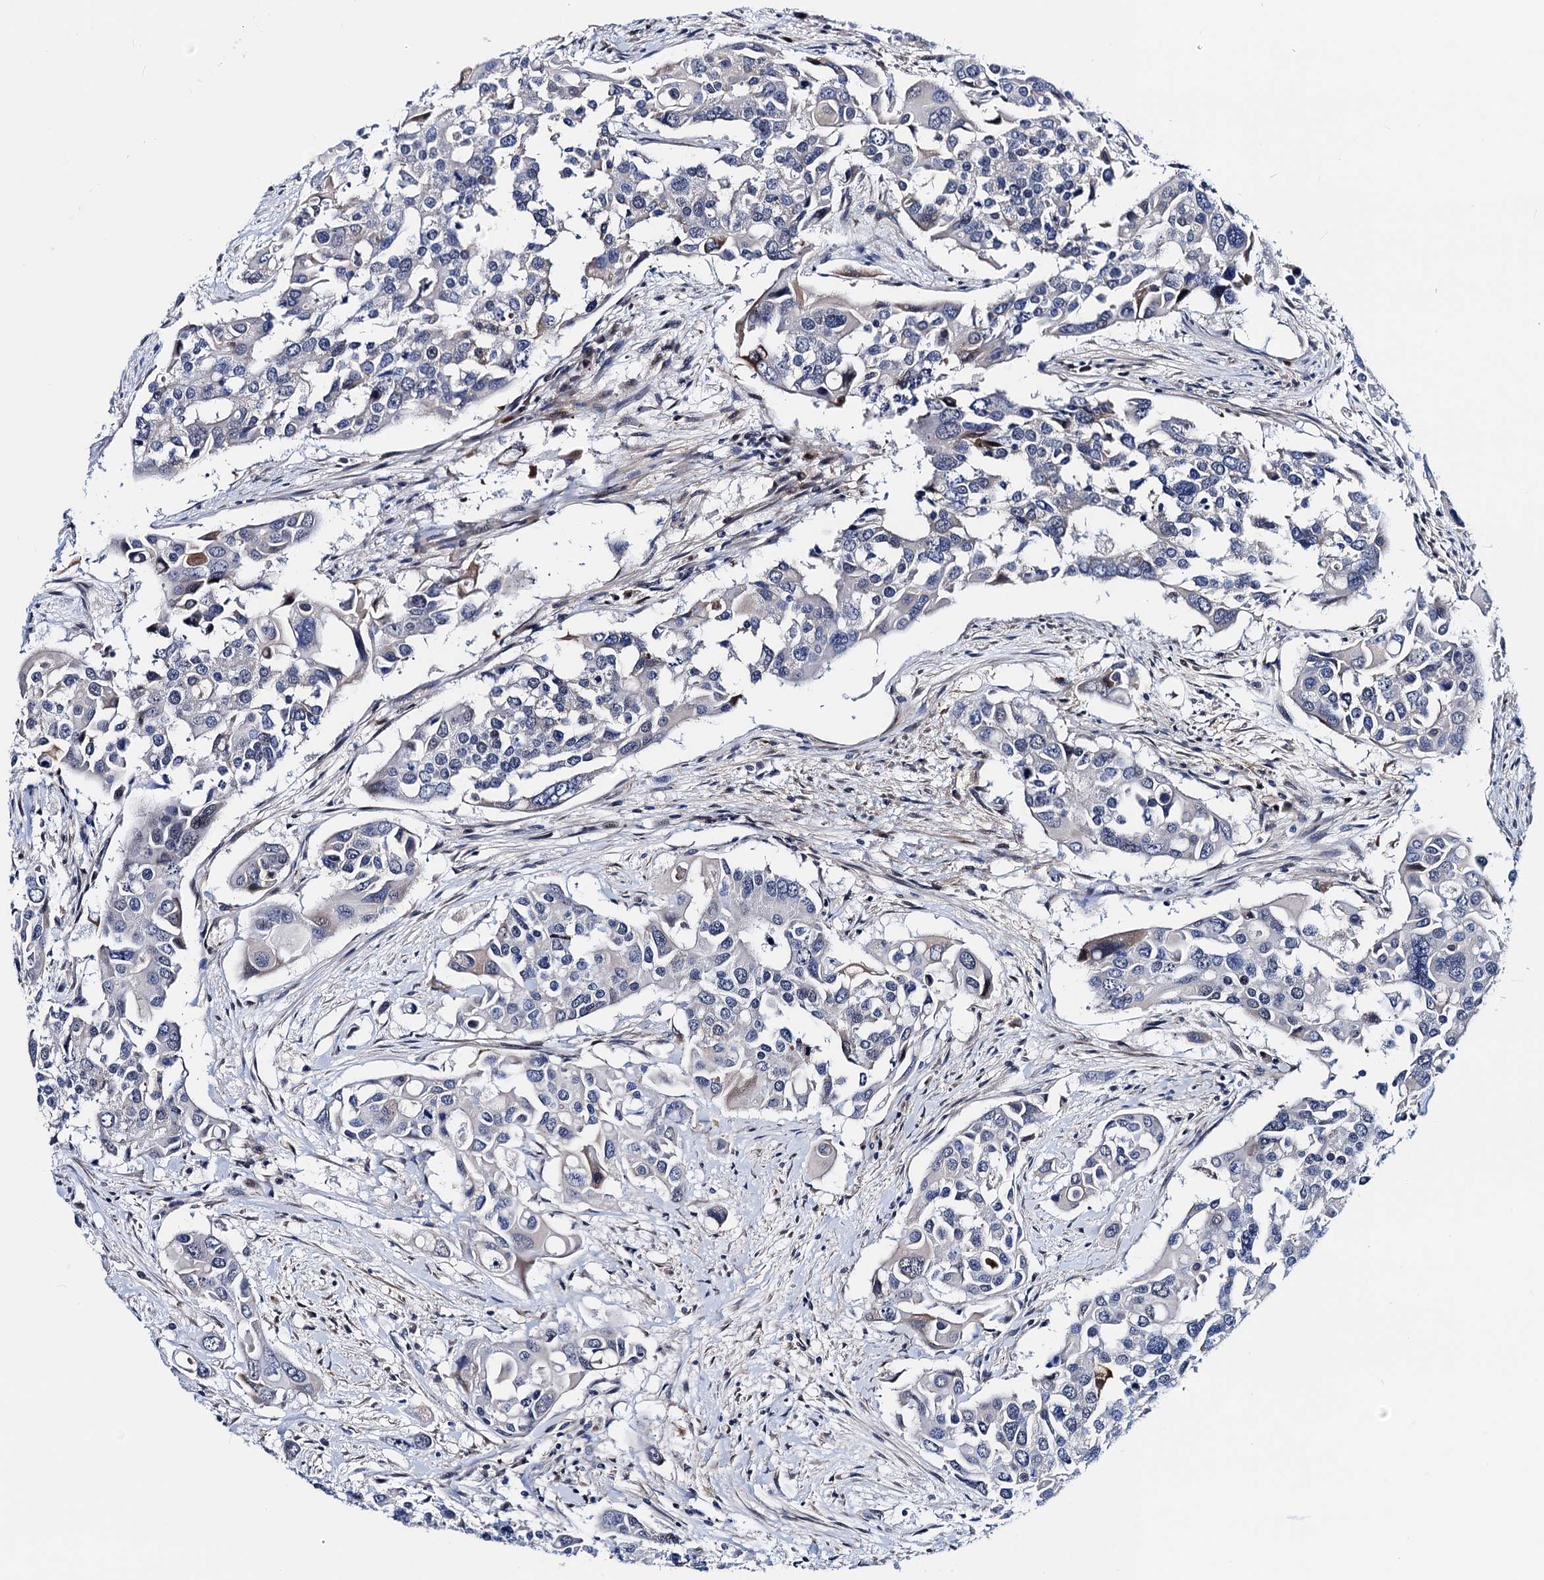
{"staining": {"intensity": "negative", "quantity": "none", "location": "none"}, "tissue": "colorectal cancer", "cell_type": "Tumor cells", "image_type": "cancer", "snomed": [{"axis": "morphology", "description": "Adenocarcinoma, NOS"}, {"axis": "topography", "description": "Colon"}], "caption": "This is an IHC image of human colorectal cancer (adenocarcinoma). There is no expression in tumor cells.", "gene": "COA4", "patient": {"sex": "male", "age": 77}}